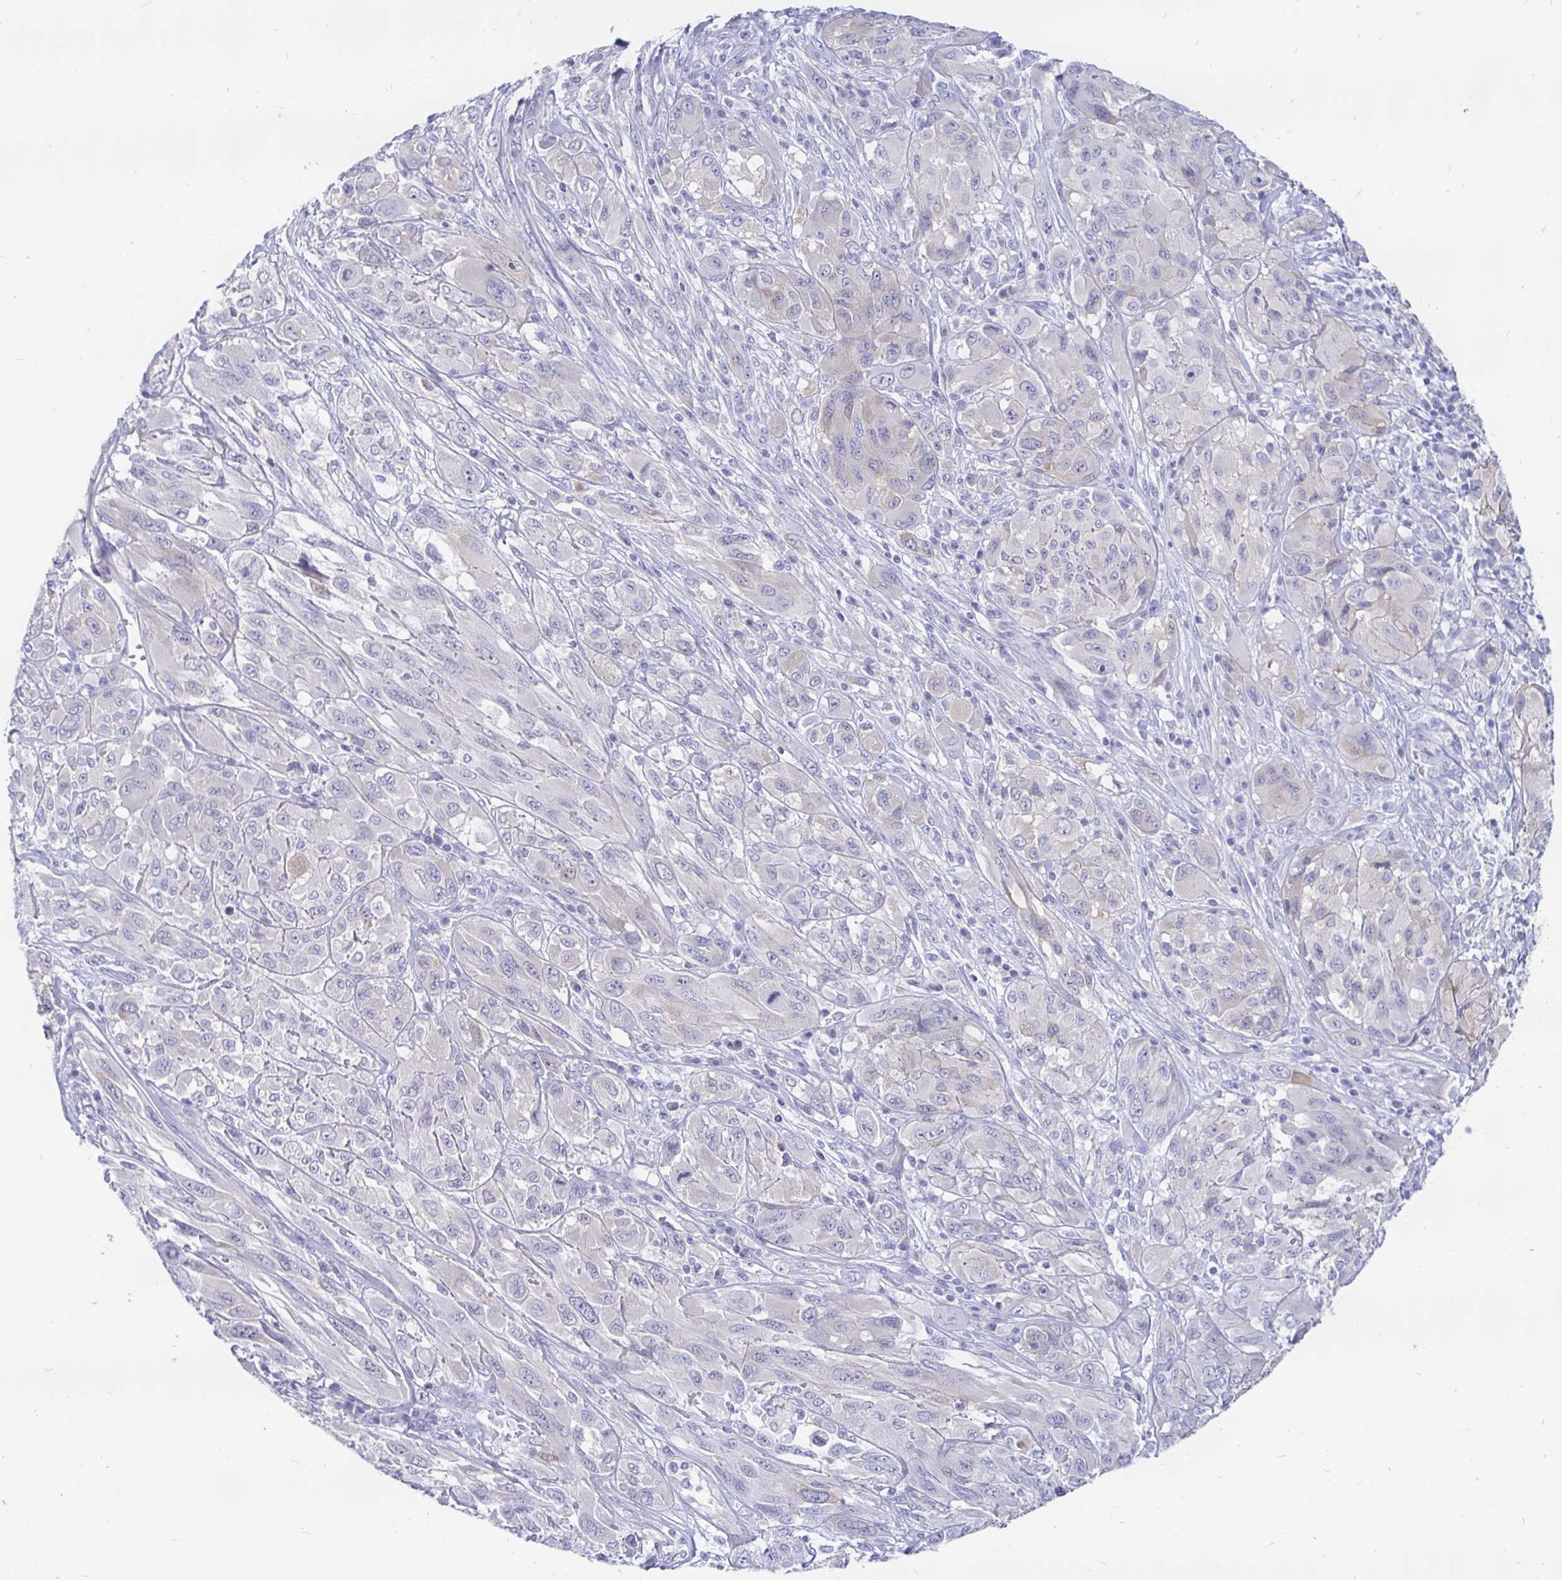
{"staining": {"intensity": "negative", "quantity": "none", "location": "none"}, "tissue": "melanoma", "cell_type": "Tumor cells", "image_type": "cancer", "snomed": [{"axis": "morphology", "description": "Malignant melanoma, NOS"}, {"axis": "topography", "description": "Skin"}], "caption": "This is an immunohistochemistry (IHC) photomicrograph of human malignant melanoma. There is no expression in tumor cells.", "gene": "PEG10", "patient": {"sex": "female", "age": 91}}